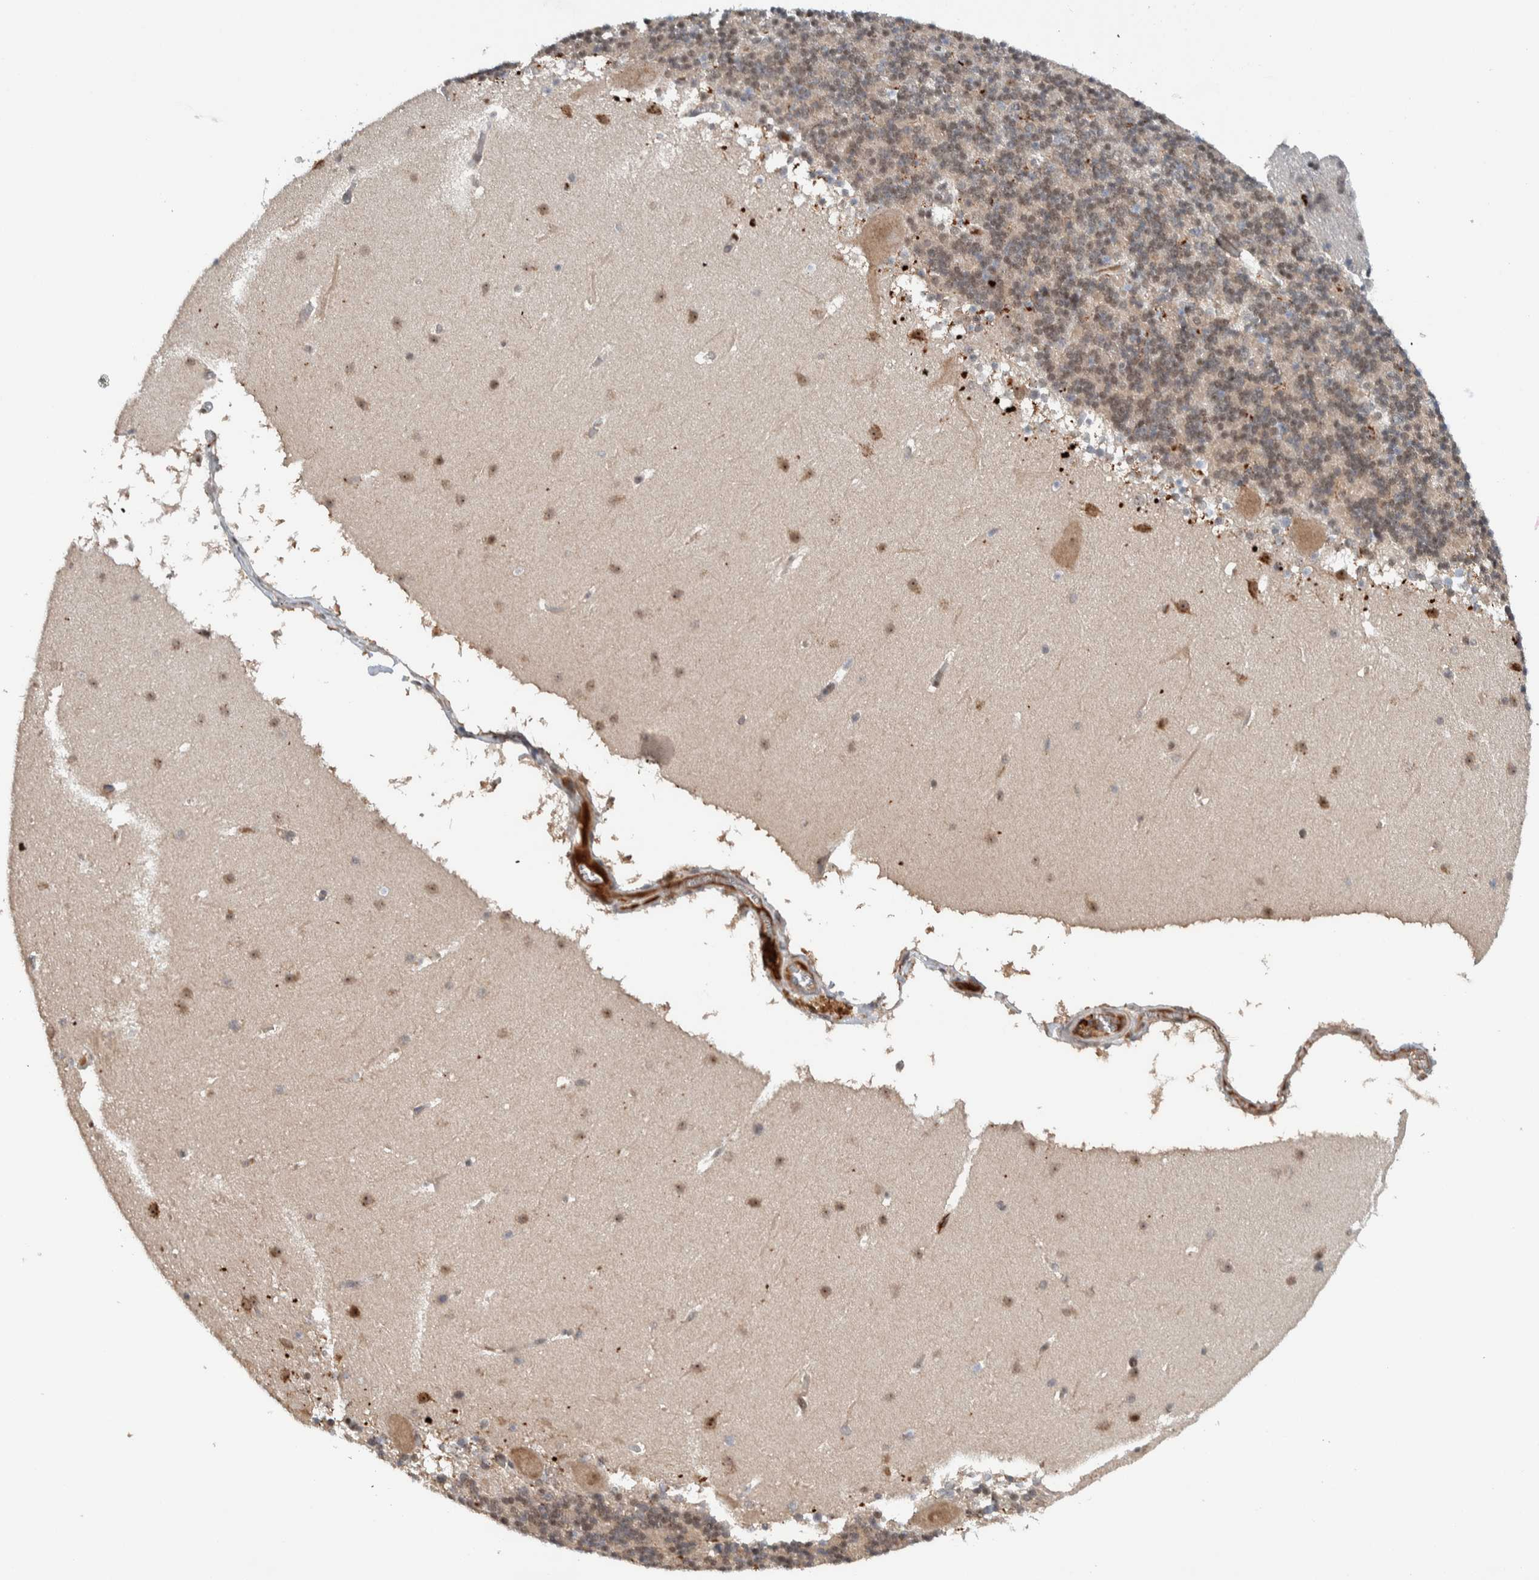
{"staining": {"intensity": "weak", "quantity": ">75%", "location": "cytoplasmic/membranous,nuclear"}, "tissue": "cerebellum", "cell_type": "Cells in granular layer", "image_type": "normal", "snomed": [{"axis": "morphology", "description": "Normal tissue, NOS"}, {"axis": "topography", "description": "Cerebellum"}], "caption": "This is a photomicrograph of immunohistochemistry staining of benign cerebellum, which shows weak positivity in the cytoplasmic/membranous,nuclear of cells in granular layer.", "gene": "ZFP91", "patient": {"sex": "male", "age": 45}}